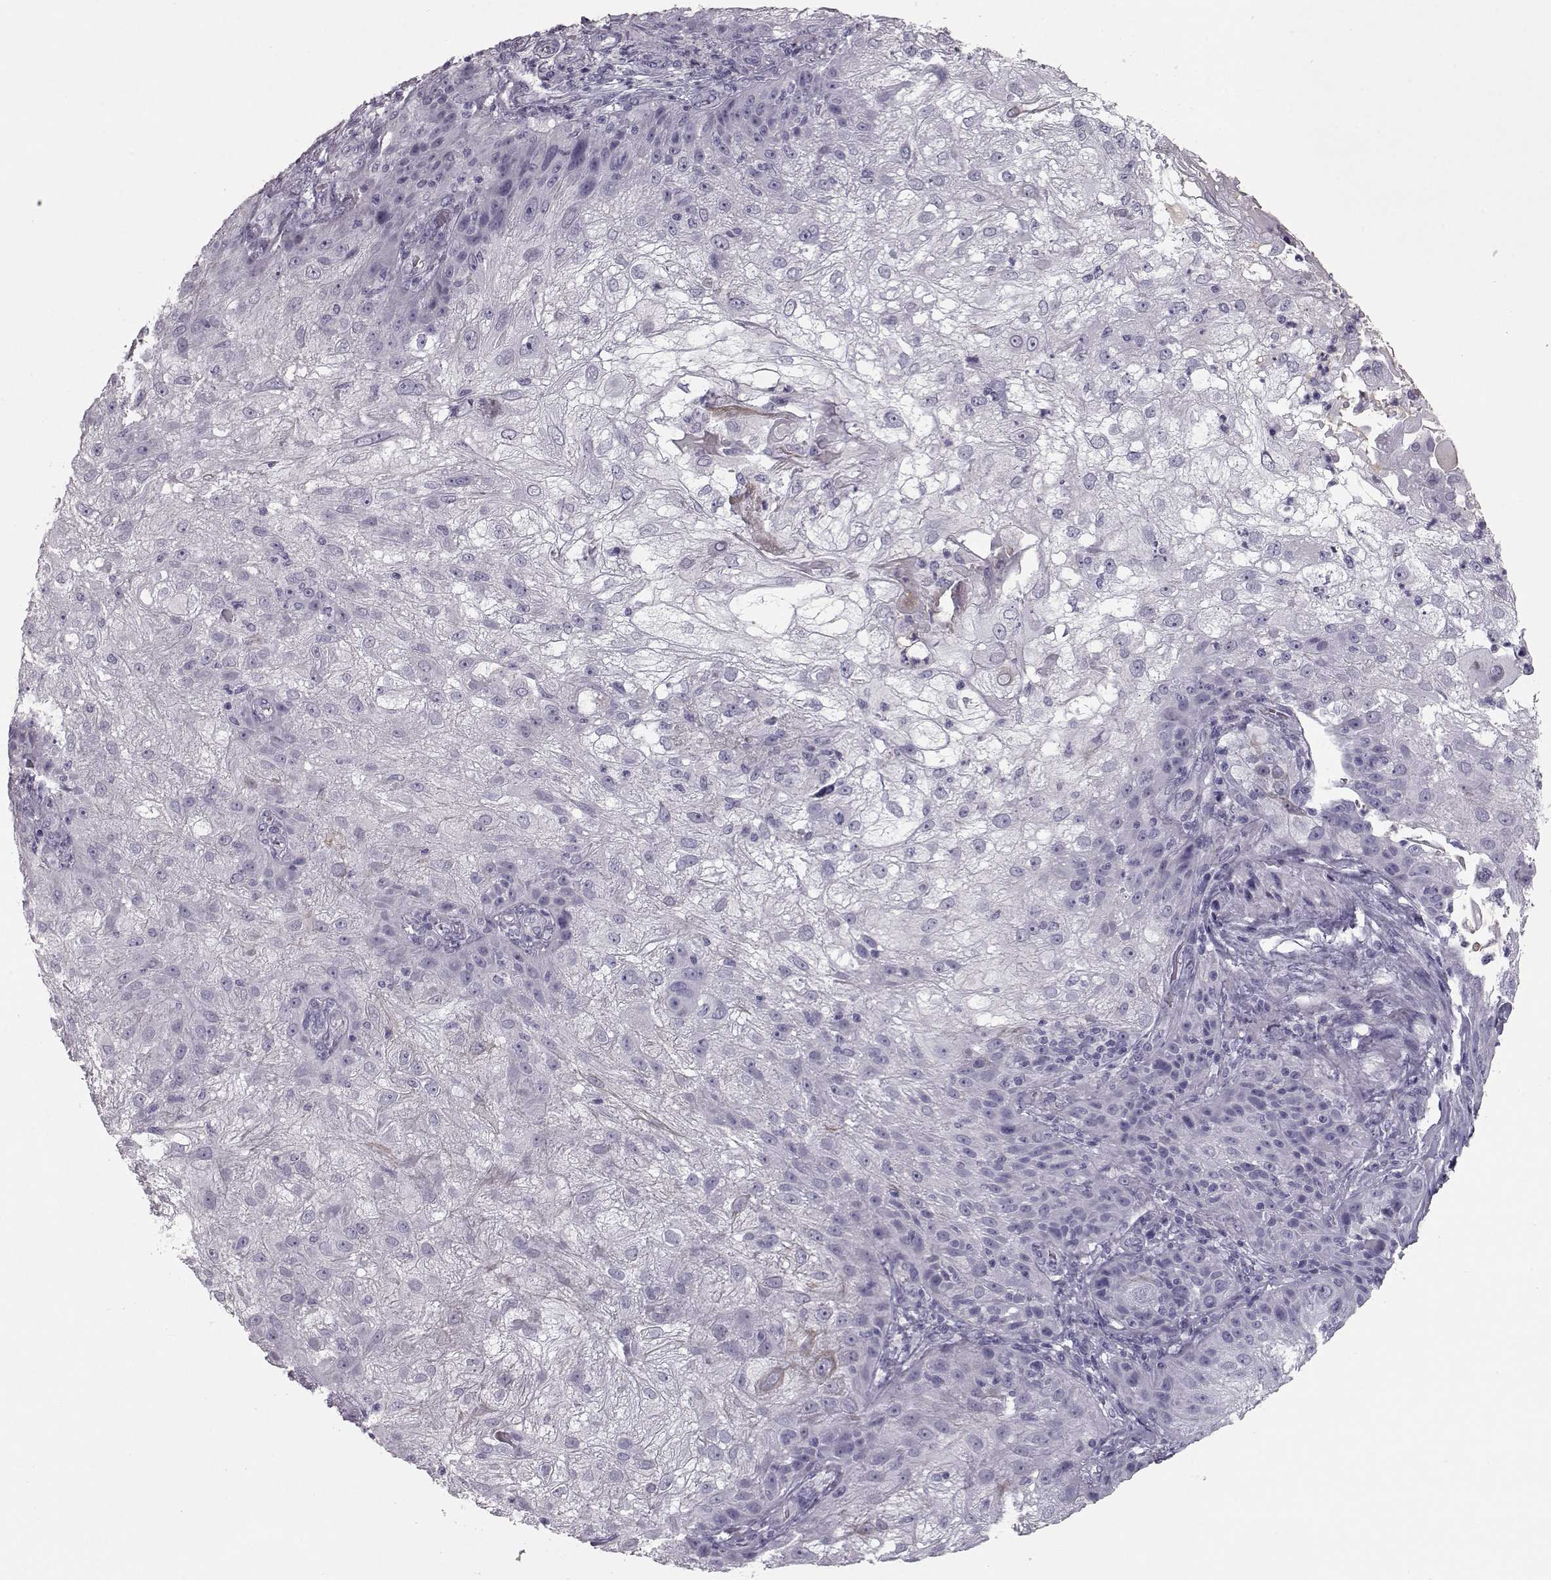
{"staining": {"intensity": "negative", "quantity": "none", "location": "none"}, "tissue": "skin cancer", "cell_type": "Tumor cells", "image_type": "cancer", "snomed": [{"axis": "morphology", "description": "Normal tissue, NOS"}, {"axis": "morphology", "description": "Squamous cell carcinoma, NOS"}, {"axis": "topography", "description": "Skin"}], "caption": "Human skin cancer (squamous cell carcinoma) stained for a protein using IHC exhibits no positivity in tumor cells.", "gene": "CCL19", "patient": {"sex": "female", "age": 83}}